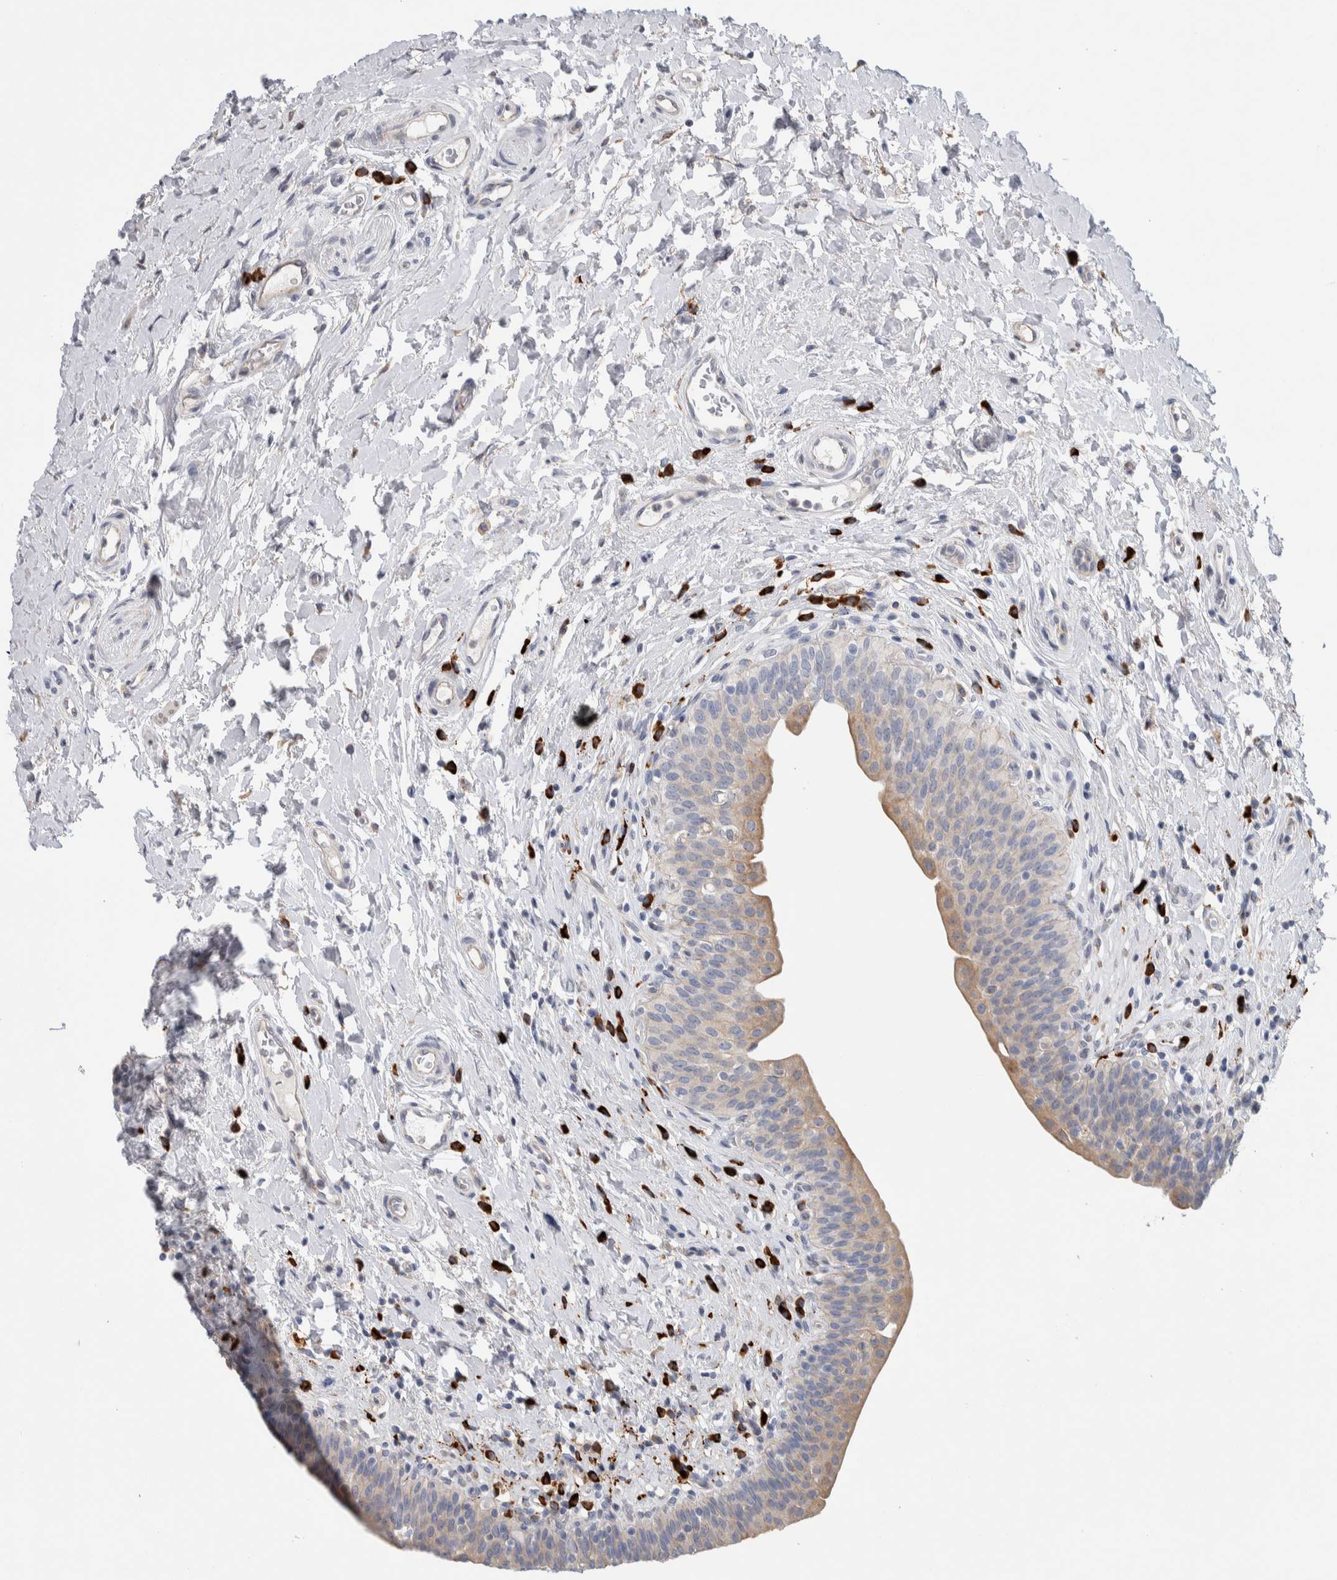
{"staining": {"intensity": "weak", "quantity": ">75%", "location": "cytoplasmic/membranous"}, "tissue": "urinary bladder", "cell_type": "Urothelial cells", "image_type": "normal", "snomed": [{"axis": "morphology", "description": "Normal tissue, NOS"}, {"axis": "topography", "description": "Urinary bladder"}], "caption": "Urinary bladder stained with a brown dye reveals weak cytoplasmic/membranous positive expression in about >75% of urothelial cells.", "gene": "ENGASE", "patient": {"sex": "male", "age": 83}}